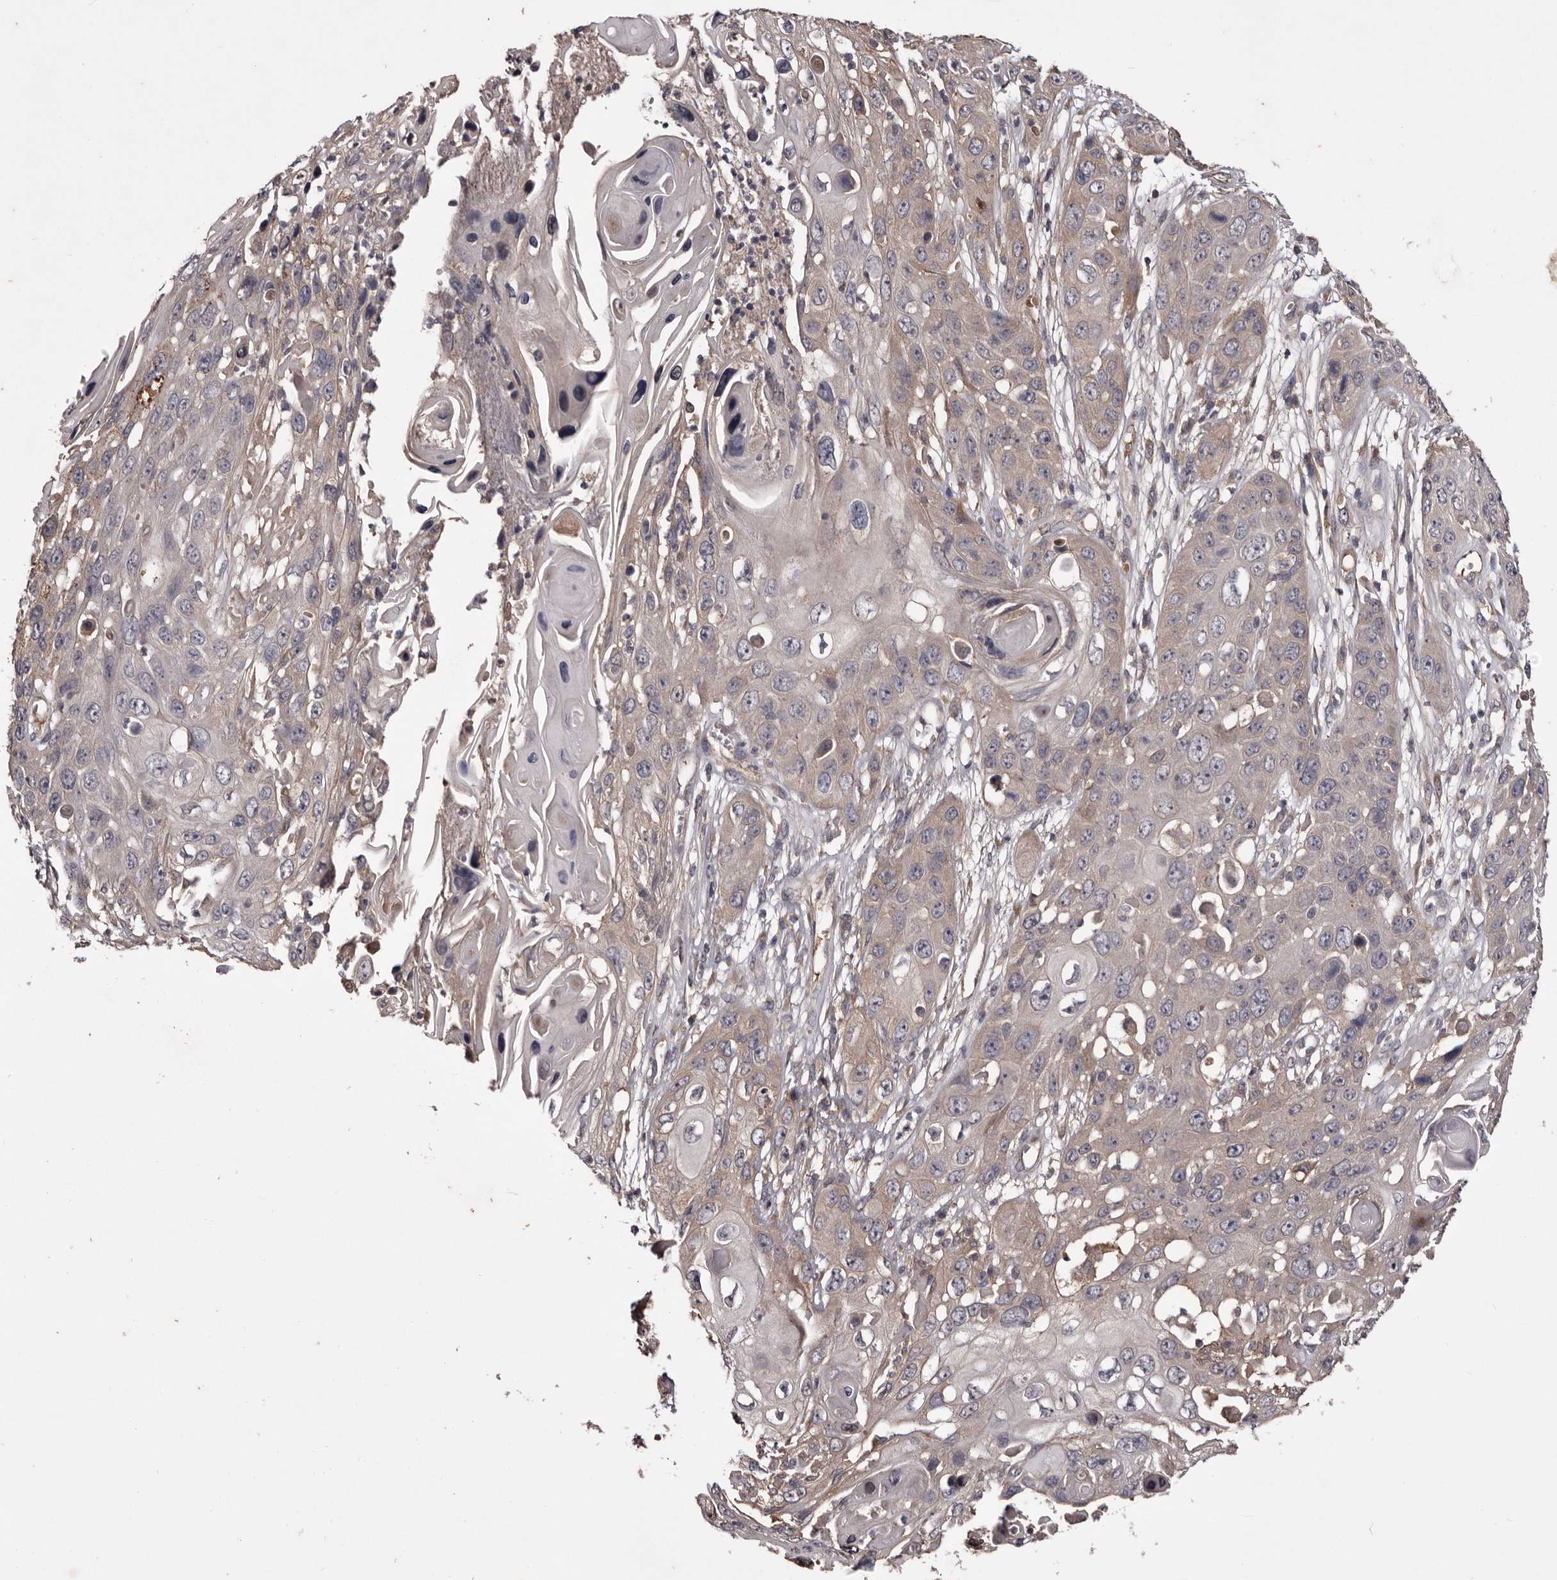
{"staining": {"intensity": "weak", "quantity": "<25%", "location": "cytoplasmic/membranous"}, "tissue": "skin cancer", "cell_type": "Tumor cells", "image_type": "cancer", "snomed": [{"axis": "morphology", "description": "Squamous cell carcinoma, NOS"}, {"axis": "topography", "description": "Skin"}], "caption": "The micrograph displays no significant staining in tumor cells of skin cancer.", "gene": "CYP1B1", "patient": {"sex": "male", "age": 55}}